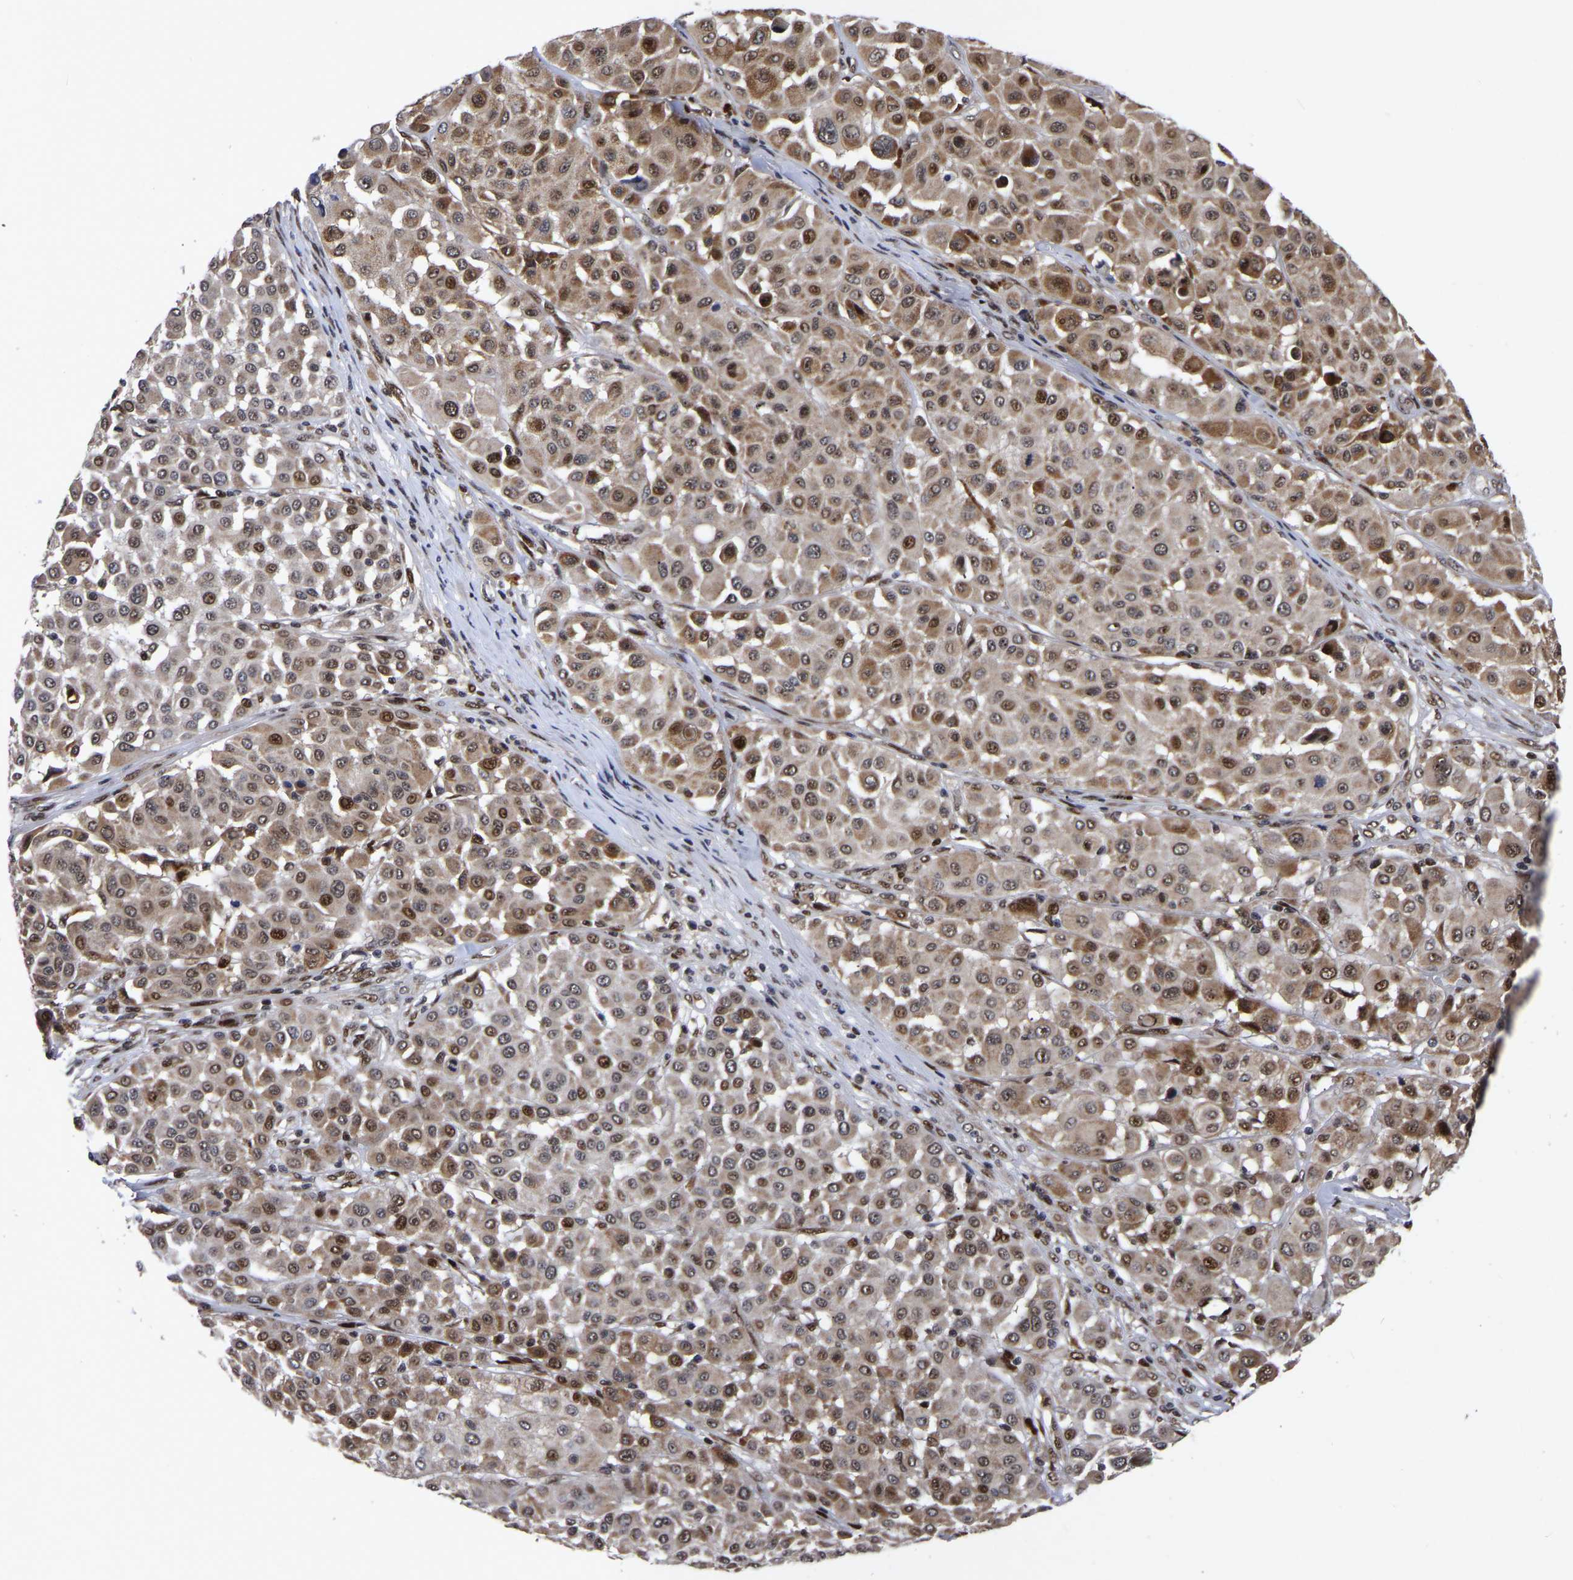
{"staining": {"intensity": "moderate", "quantity": ">75%", "location": "cytoplasmic/membranous,nuclear"}, "tissue": "melanoma", "cell_type": "Tumor cells", "image_type": "cancer", "snomed": [{"axis": "morphology", "description": "Malignant melanoma, Metastatic site"}, {"axis": "topography", "description": "Soft tissue"}], "caption": "This photomicrograph reveals melanoma stained with immunohistochemistry (IHC) to label a protein in brown. The cytoplasmic/membranous and nuclear of tumor cells show moderate positivity for the protein. Nuclei are counter-stained blue.", "gene": "JUNB", "patient": {"sex": "male", "age": 41}}